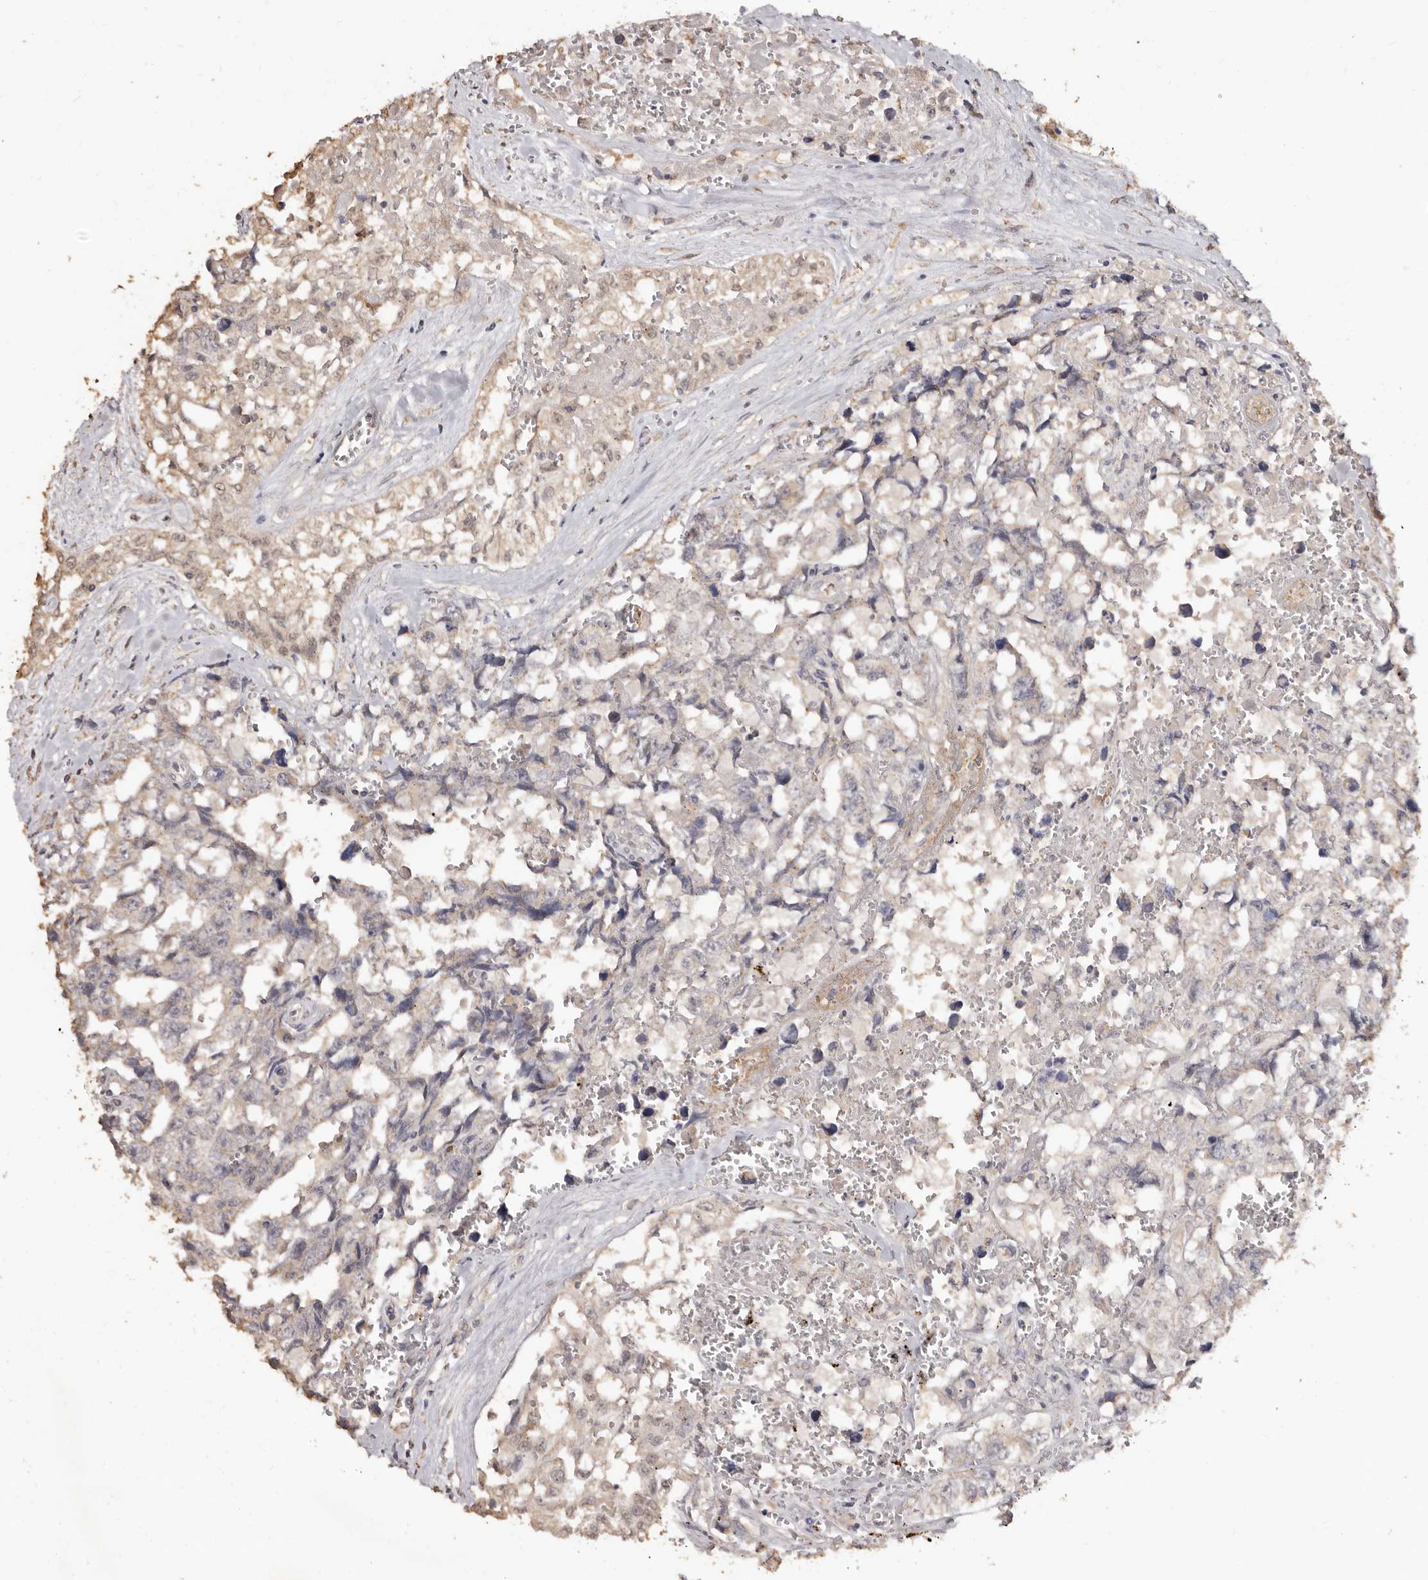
{"staining": {"intensity": "negative", "quantity": "none", "location": "none"}, "tissue": "testis cancer", "cell_type": "Tumor cells", "image_type": "cancer", "snomed": [{"axis": "morphology", "description": "Carcinoma, Embryonal, NOS"}, {"axis": "topography", "description": "Testis"}], "caption": "Immunohistochemistry (IHC) of testis cancer (embryonal carcinoma) demonstrates no expression in tumor cells.", "gene": "INAVA", "patient": {"sex": "male", "age": 31}}